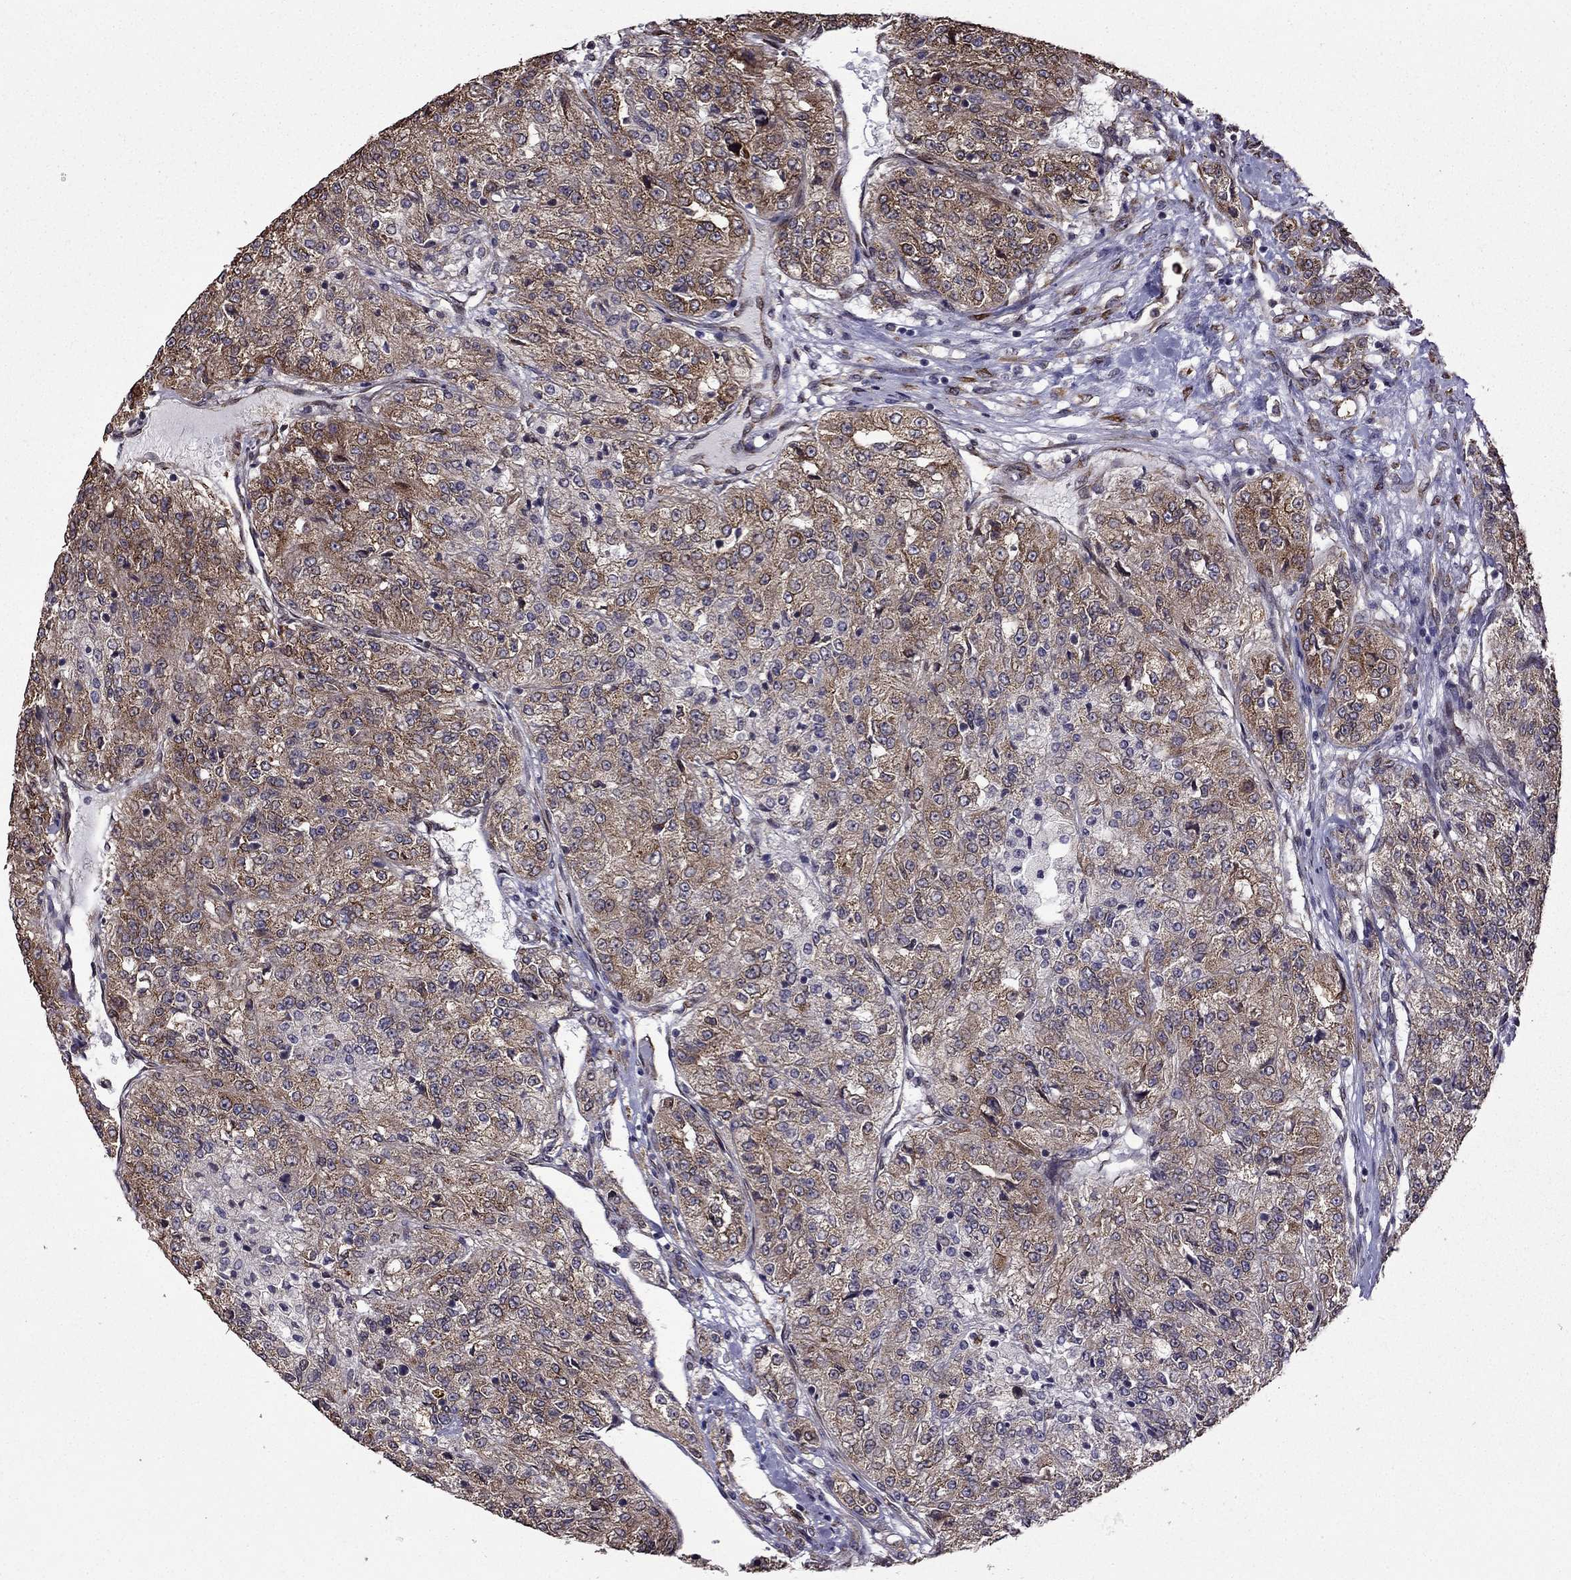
{"staining": {"intensity": "moderate", "quantity": ">75%", "location": "cytoplasmic/membranous"}, "tissue": "renal cancer", "cell_type": "Tumor cells", "image_type": "cancer", "snomed": [{"axis": "morphology", "description": "Adenocarcinoma, NOS"}, {"axis": "topography", "description": "Kidney"}], "caption": "About >75% of tumor cells in adenocarcinoma (renal) show moderate cytoplasmic/membranous protein staining as visualized by brown immunohistochemical staining.", "gene": "IKBIP", "patient": {"sex": "female", "age": 63}}